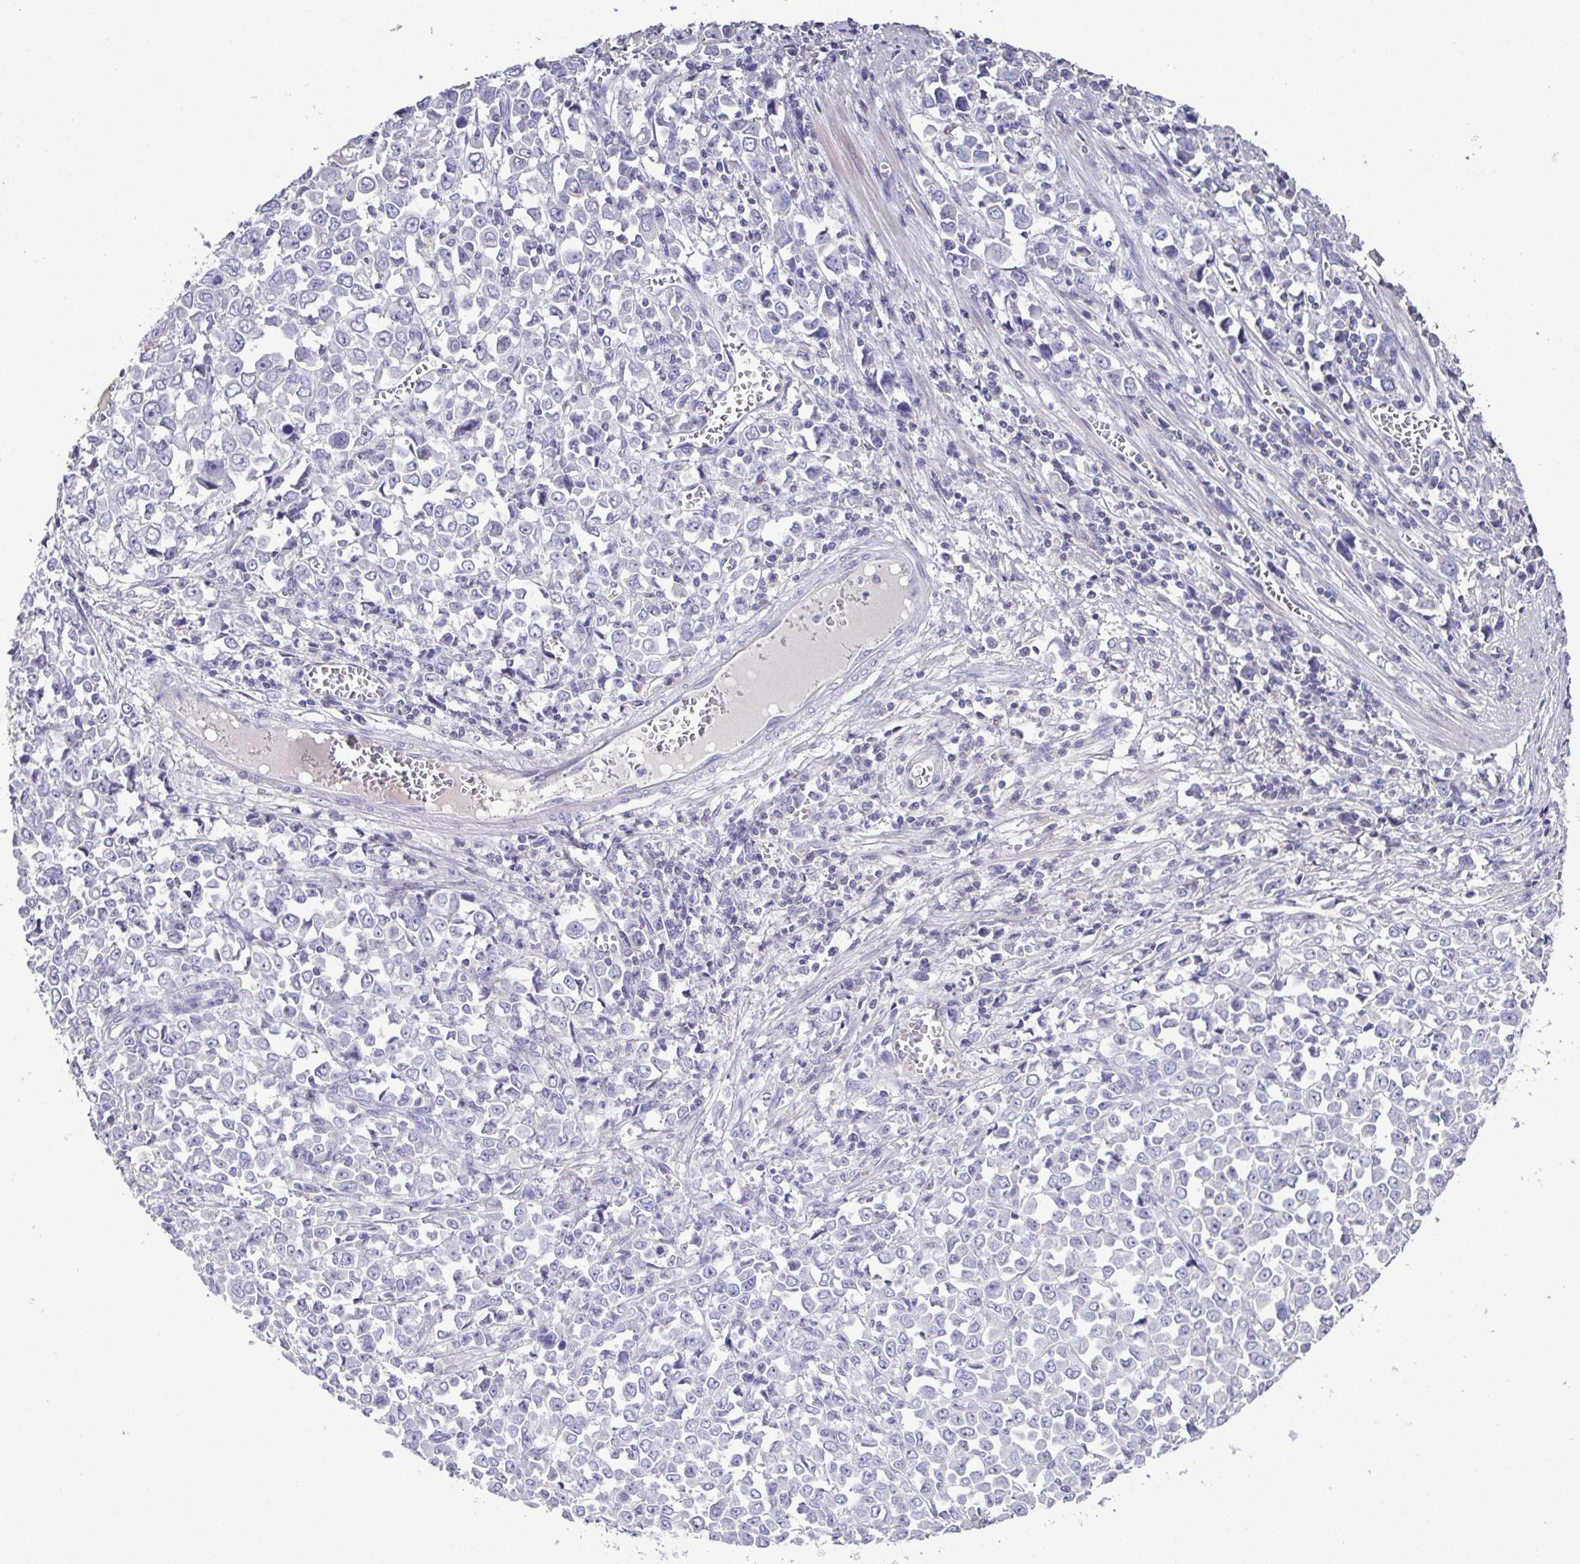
{"staining": {"intensity": "negative", "quantity": "none", "location": "none"}, "tissue": "stomach cancer", "cell_type": "Tumor cells", "image_type": "cancer", "snomed": [{"axis": "morphology", "description": "Adenocarcinoma, NOS"}, {"axis": "topography", "description": "Stomach, upper"}], "caption": "This is an immunohistochemistry histopathology image of human stomach cancer. There is no positivity in tumor cells.", "gene": "MARCO", "patient": {"sex": "male", "age": 70}}